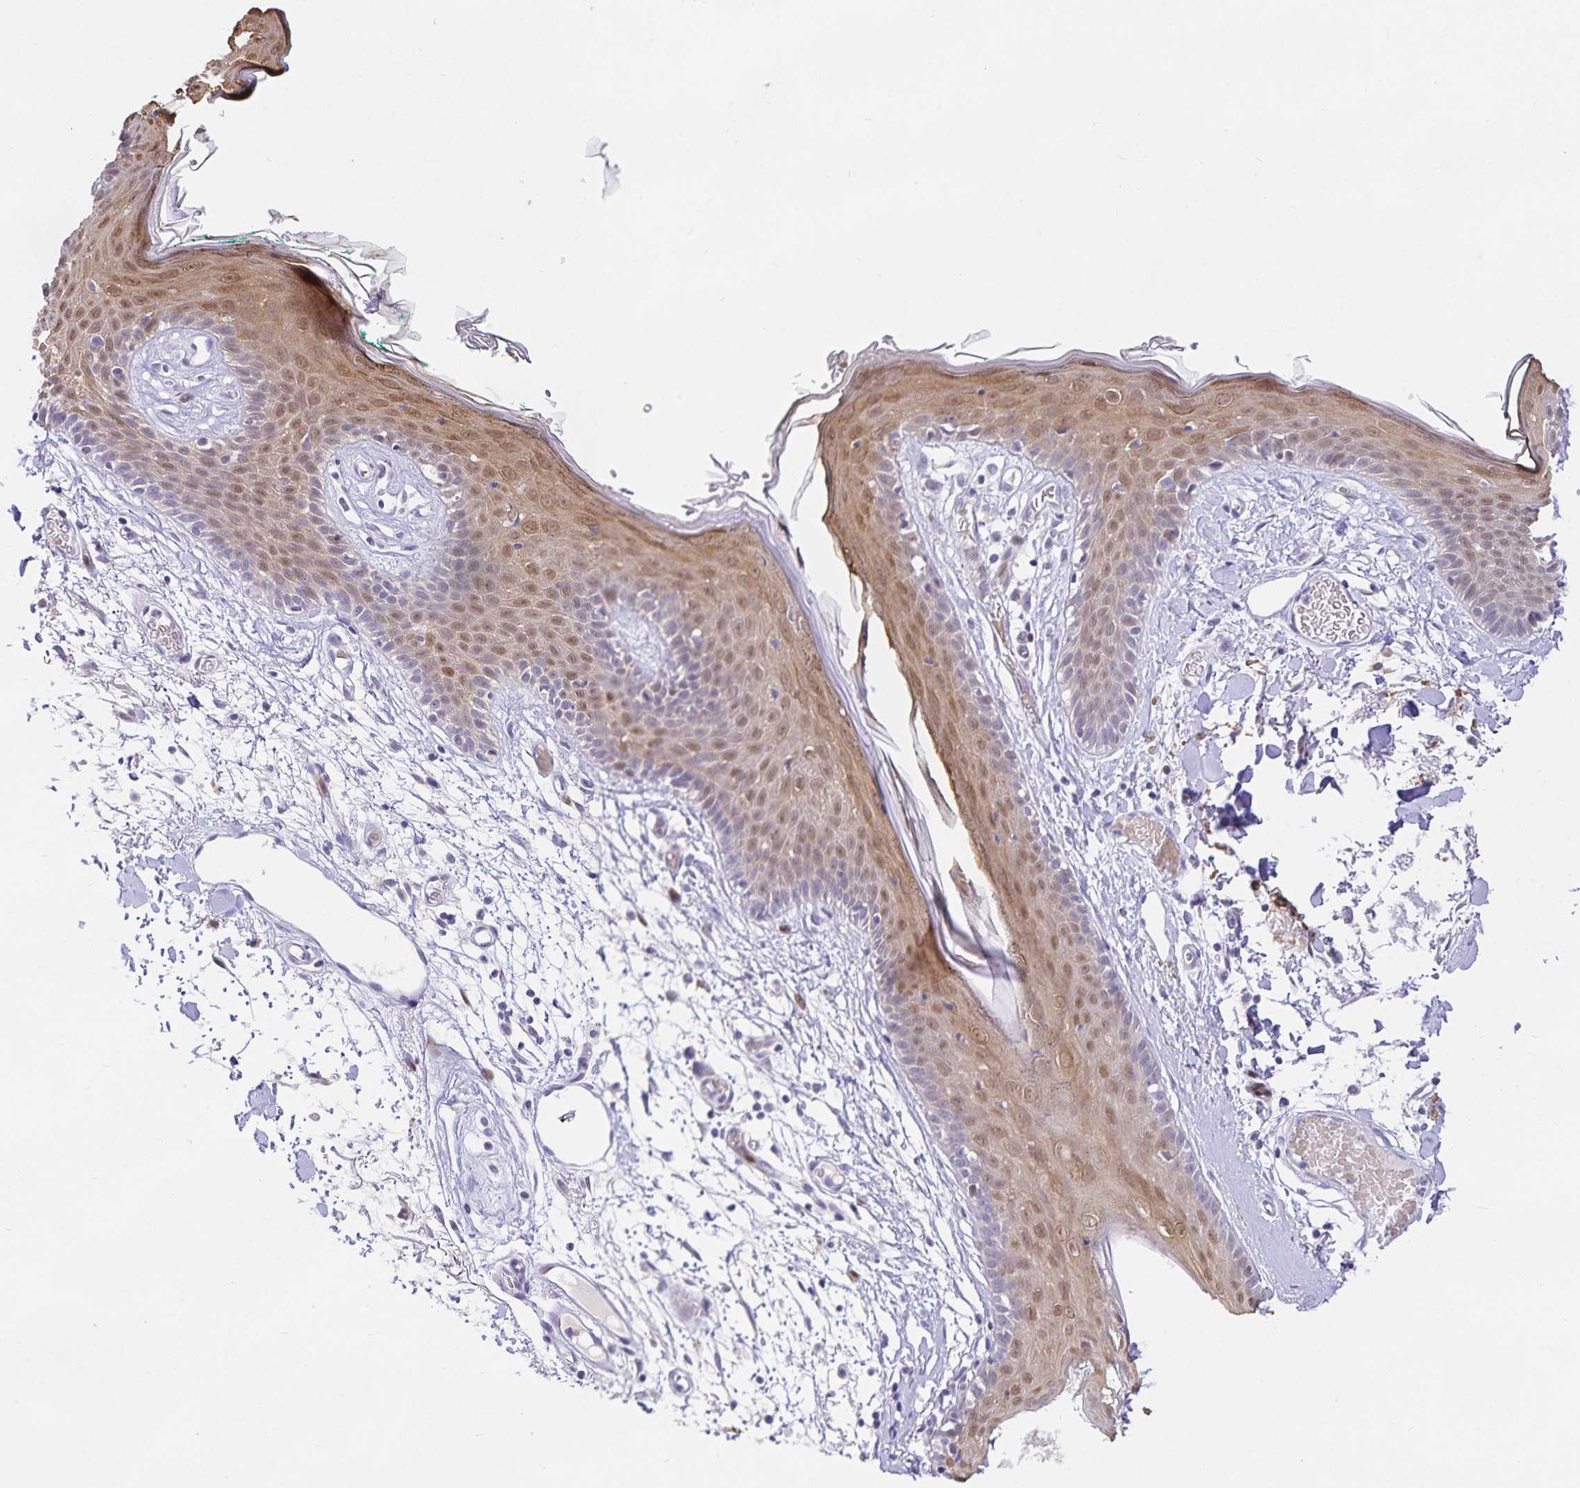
{"staining": {"intensity": "negative", "quantity": "none", "location": "none"}, "tissue": "skin", "cell_type": "Fibroblasts", "image_type": "normal", "snomed": [{"axis": "morphology", "description": "Normal tissue, NOS"}, {"axis": "topography", "description": "Skin"}], "caption": "High power microscopy histopathology image of an IHC micrograph of unremarkable skin, revealing no significant expression in fibroblasts. (DAB (3,3'-diaminobenzidine) immunohistochemistry (IHC), high magnification).", "gene": "KBTBD13", "patient": {"sex": "male", "age": 79}}